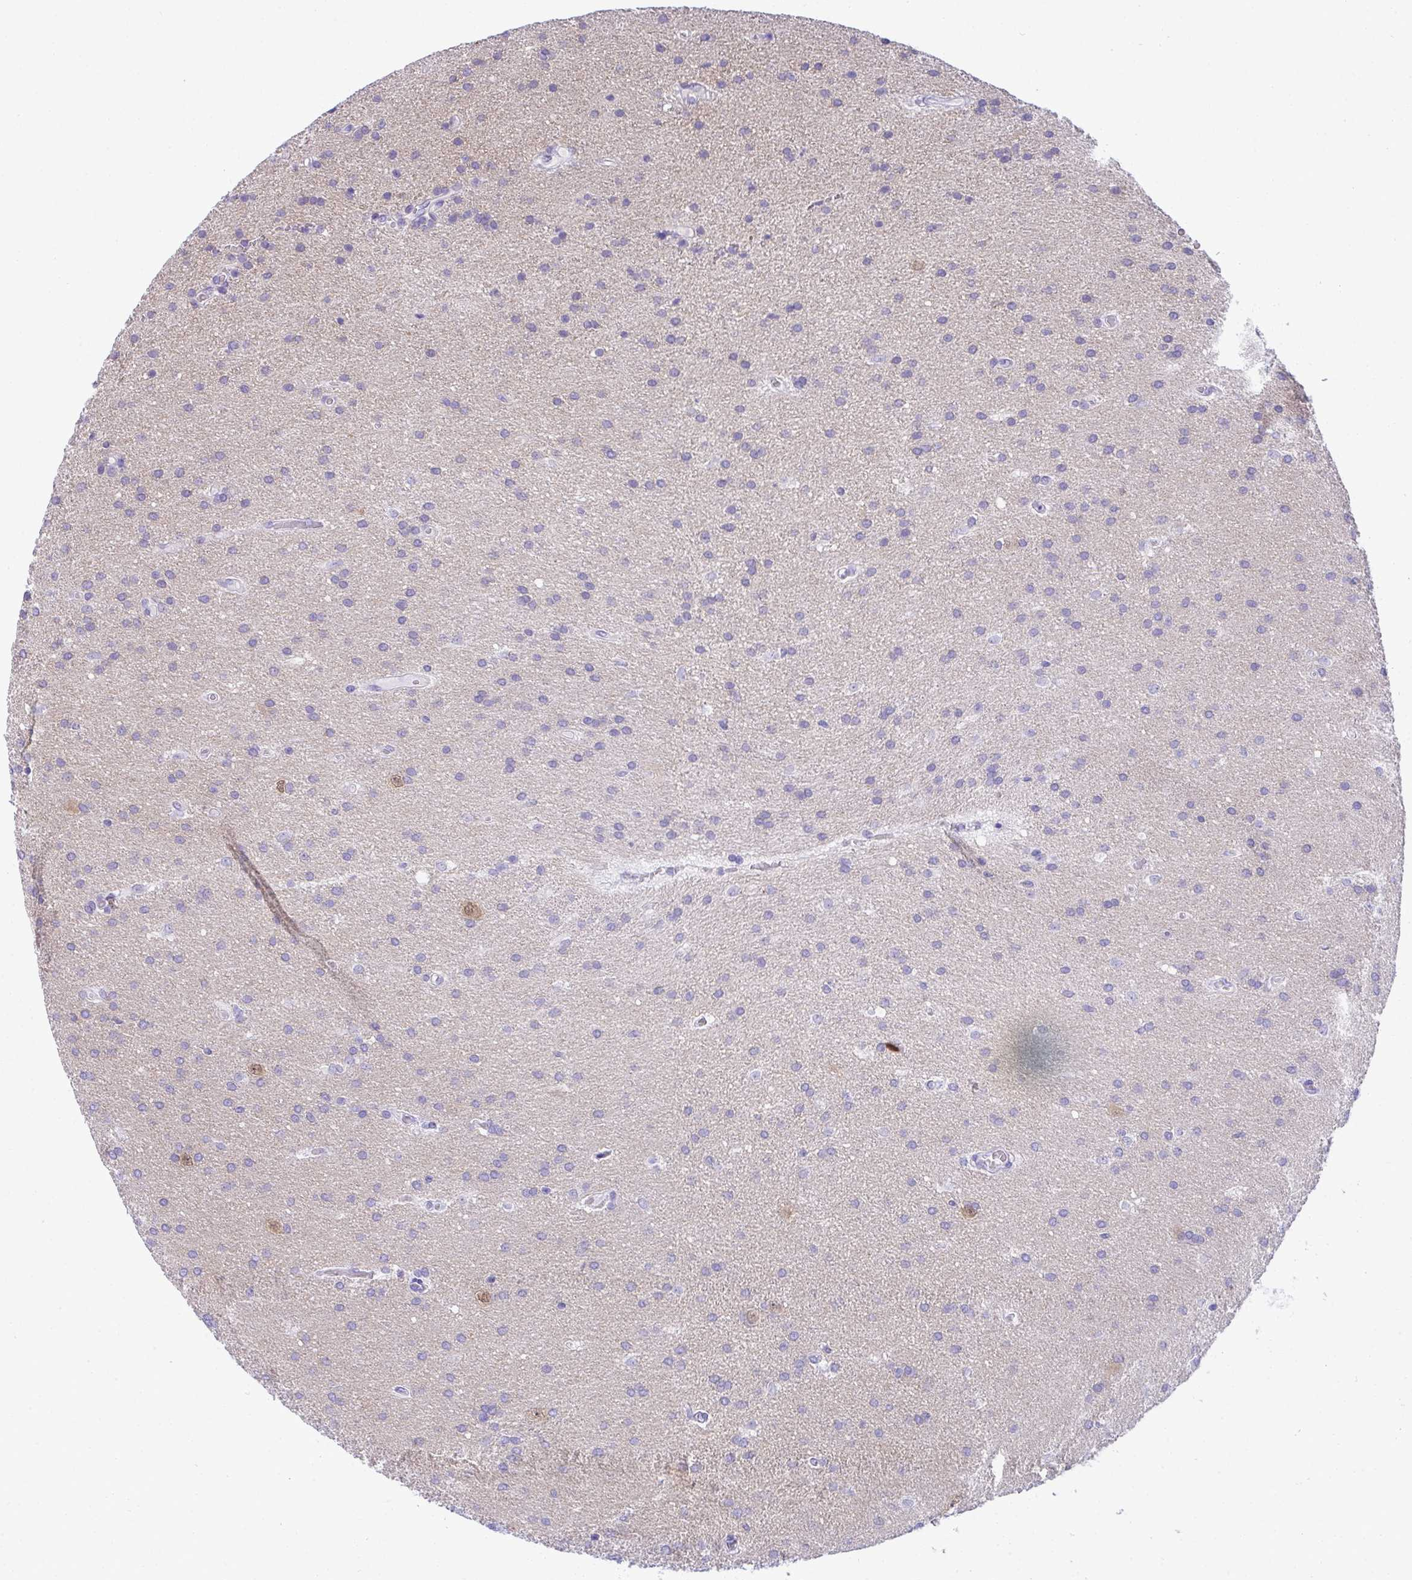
{"staining": {"intensity": "negative", "quantity": "none", "location": "none"}, "tissue": "glioma", "cell_type": "Tumor cells", "image_type": "cancer", "snomed": [{"axis": "morphology", "description": "Glioma, malignant, Low grade"}, {"axis": "topography", "description": "Brain"}], "caption": "Tumor cells are negative for brown protein staining in low-grade glioma (malignant). (Brightfield microscopy of DAB (3,3'-diaminobenzidine) immunohistochemistry (IHC) at high magnification).", "gene": "PGM2L1", "patient": {"sex": "female", "age": 54}}